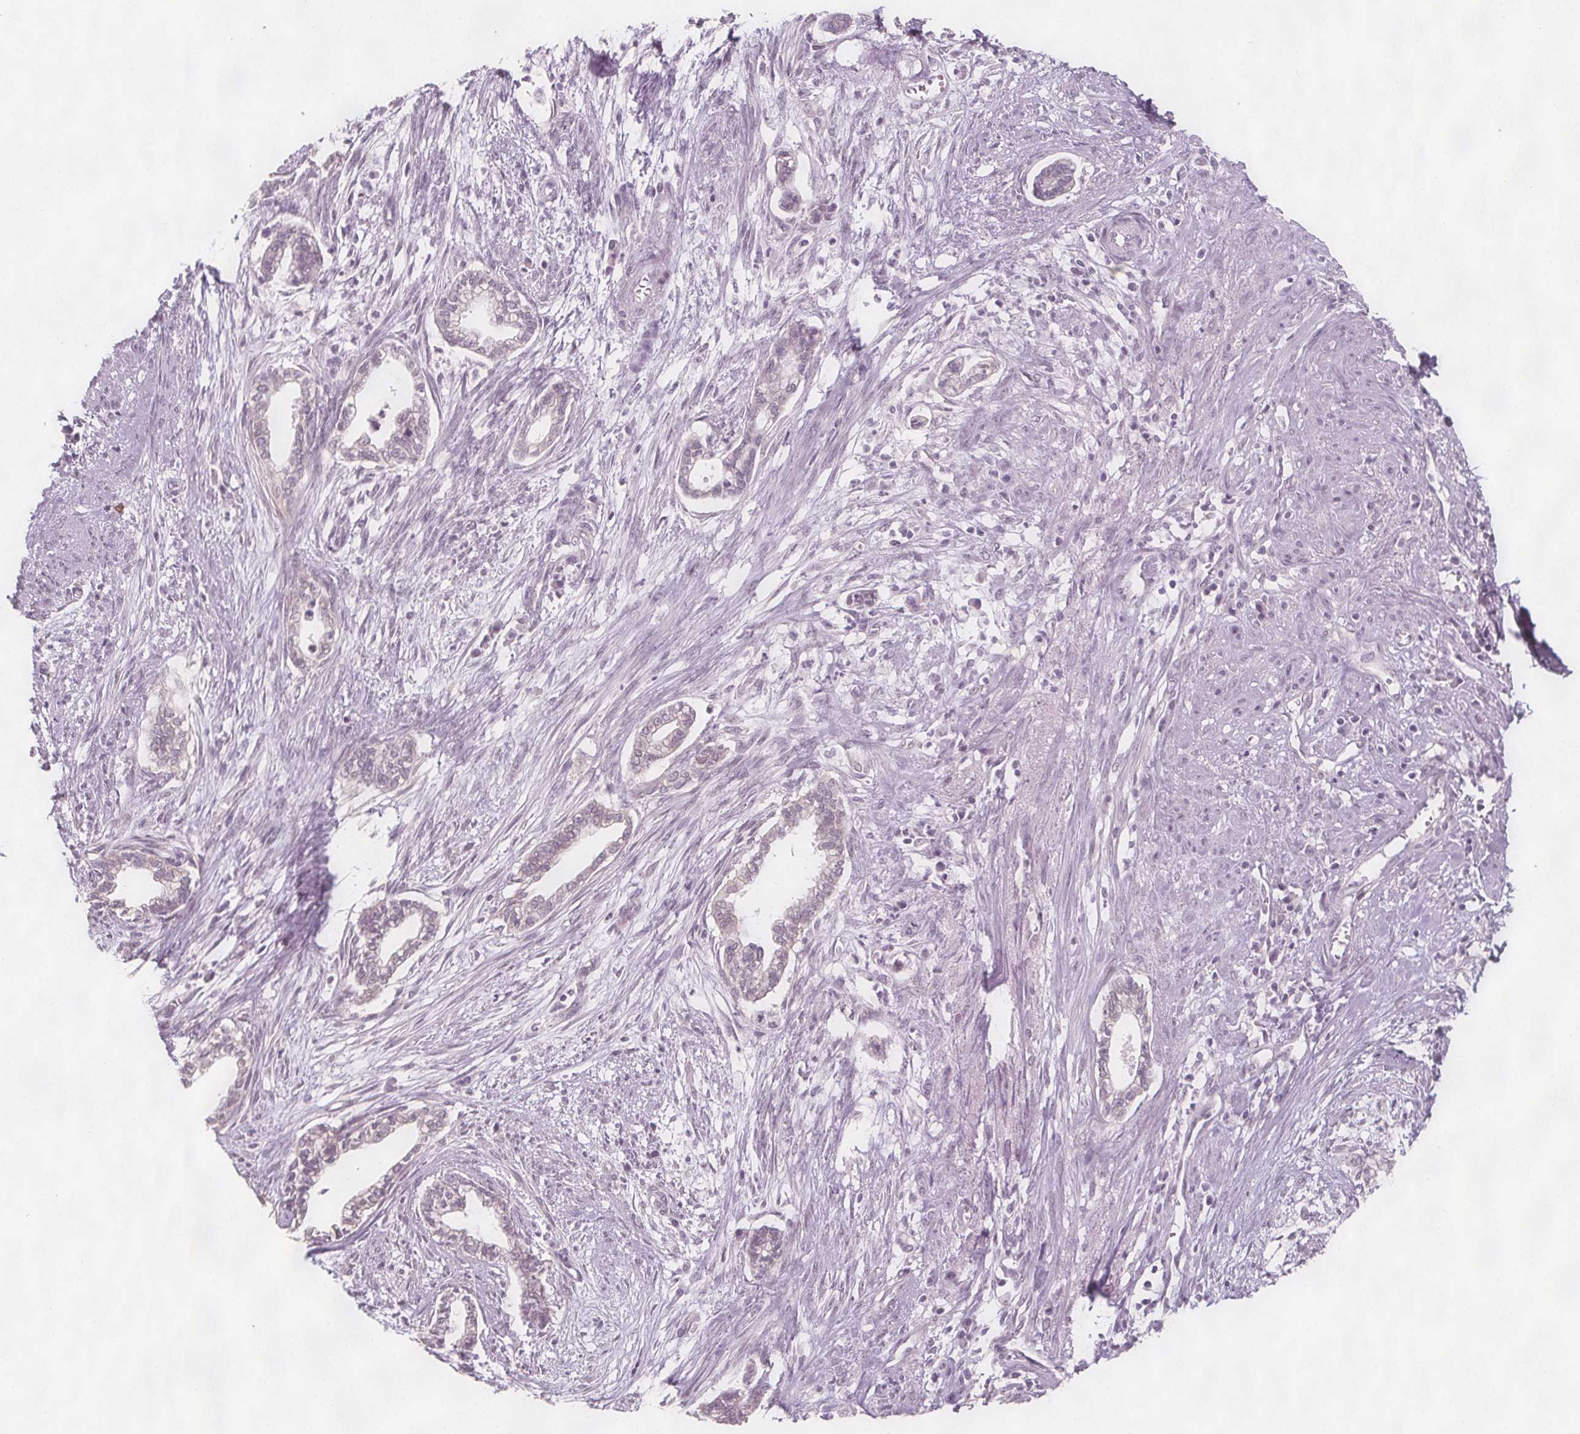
{"staining": {"intensity": "negative", "quantity": "none", "location": "none"}, "tissue": "cervical cancer", "cell_type": "Tumor cells", "image_type": "cancer", "snomed": [{"axis": "morphology", "description": "Adenocarcinoma, NOS"}, {"axis": "topography", "description": "Cervix"}], "caption": "Immunohistochemistry micrograph of neoplastic tissue: human adenocarcinoma (cervical) stained with DAB reveals no significant protein expression in tumor cells.", "gene": "C1orf167", "patient": {"sex": "female", "age": 62}}